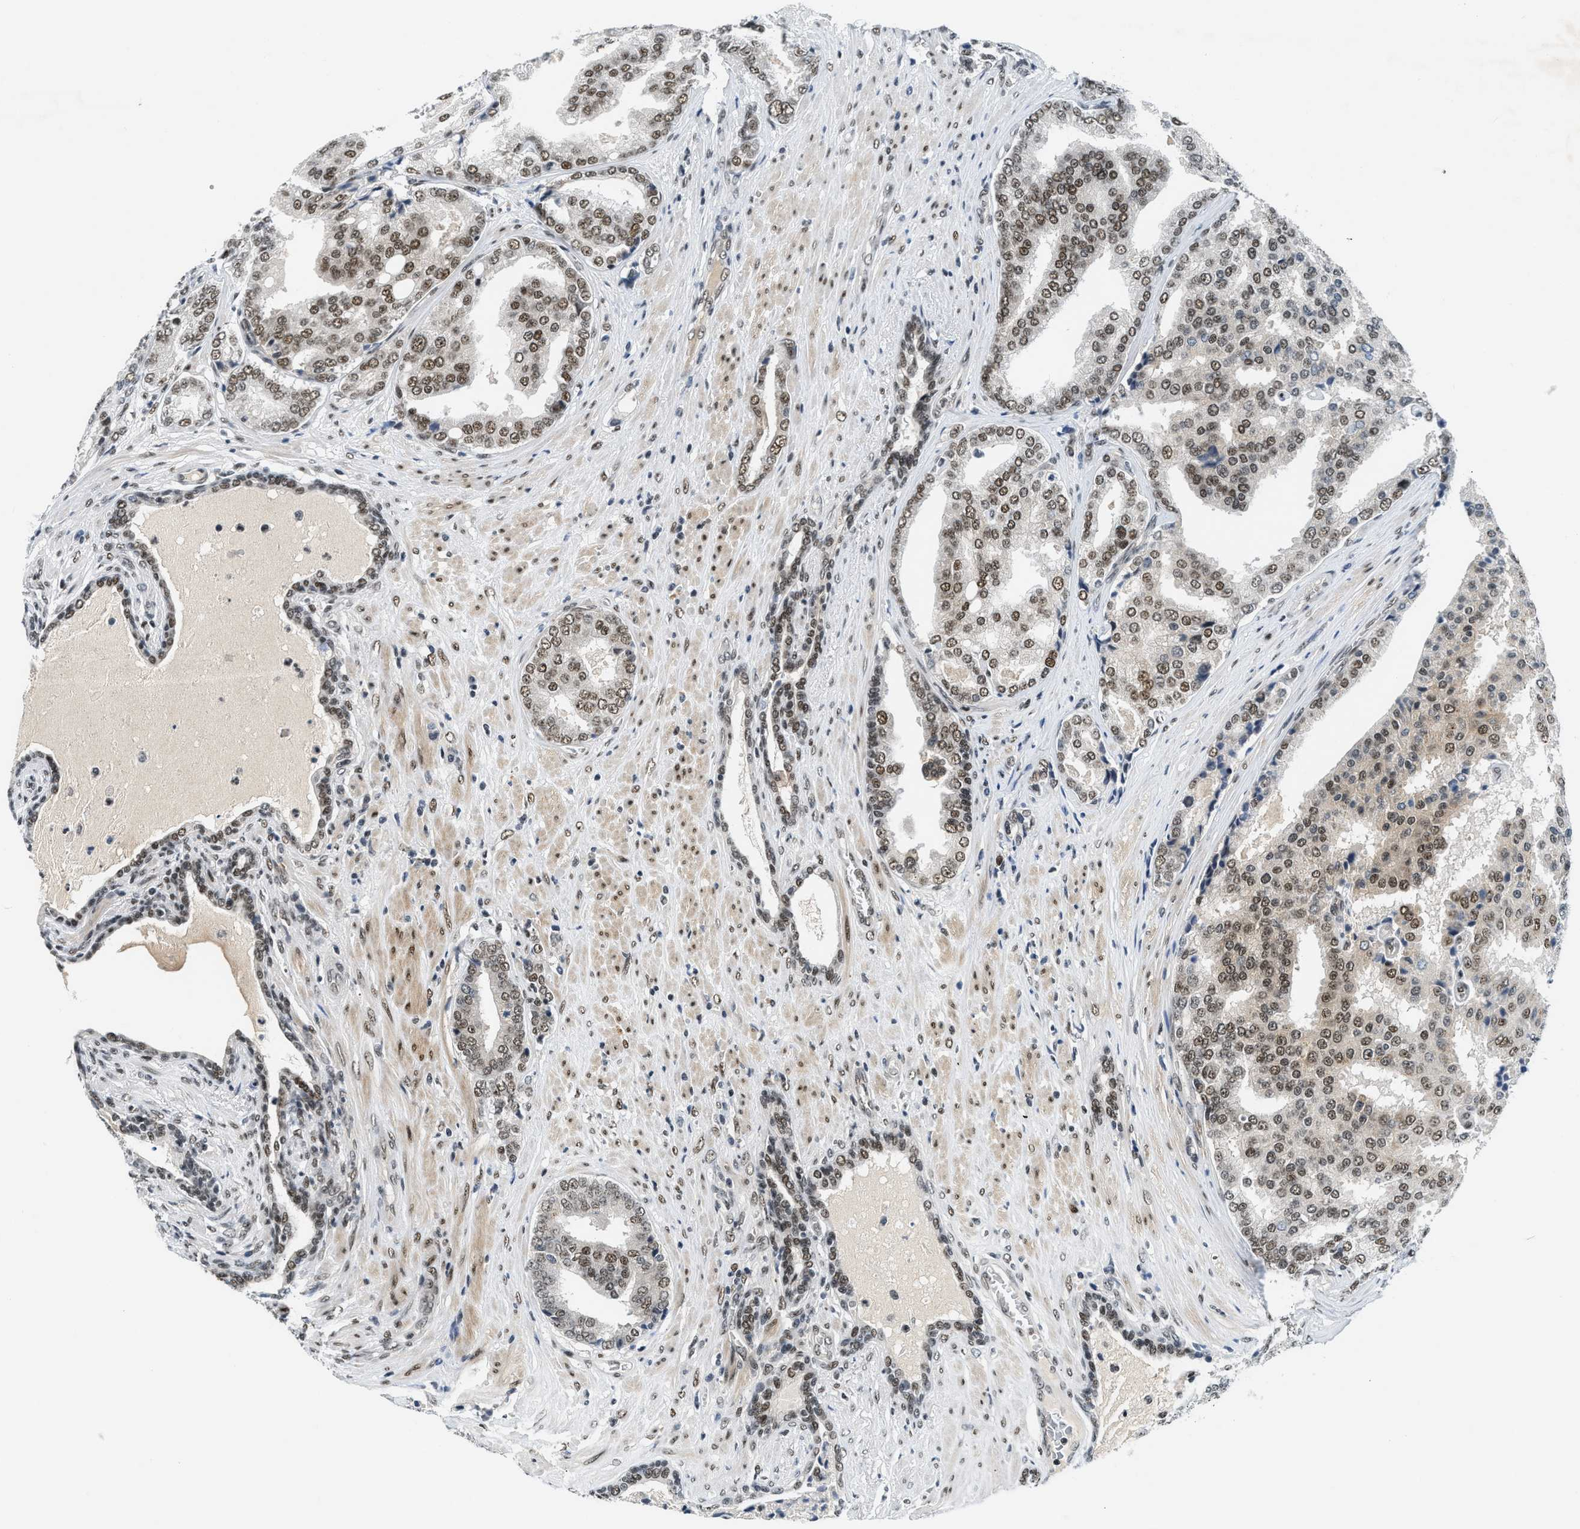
{"staining": {"intensity": "moderate", "quantity": ">75%", "location": "nuclear"}, "tissue": "prostate cancer", "cell_type": "Tumor cells", "image_type": "cancer", "snomed": [{"axis": "morphology", "description": "Adenocarcinoma, High grade"}, {"axis": "topography", "description": "Prostate"}], "caption": "Prostate cancer tissue reveals moderate nuclear positivity in about >75% of tumor cells", "gene": "NCOA1", "patient": {"sex": "male", "age": 50}}